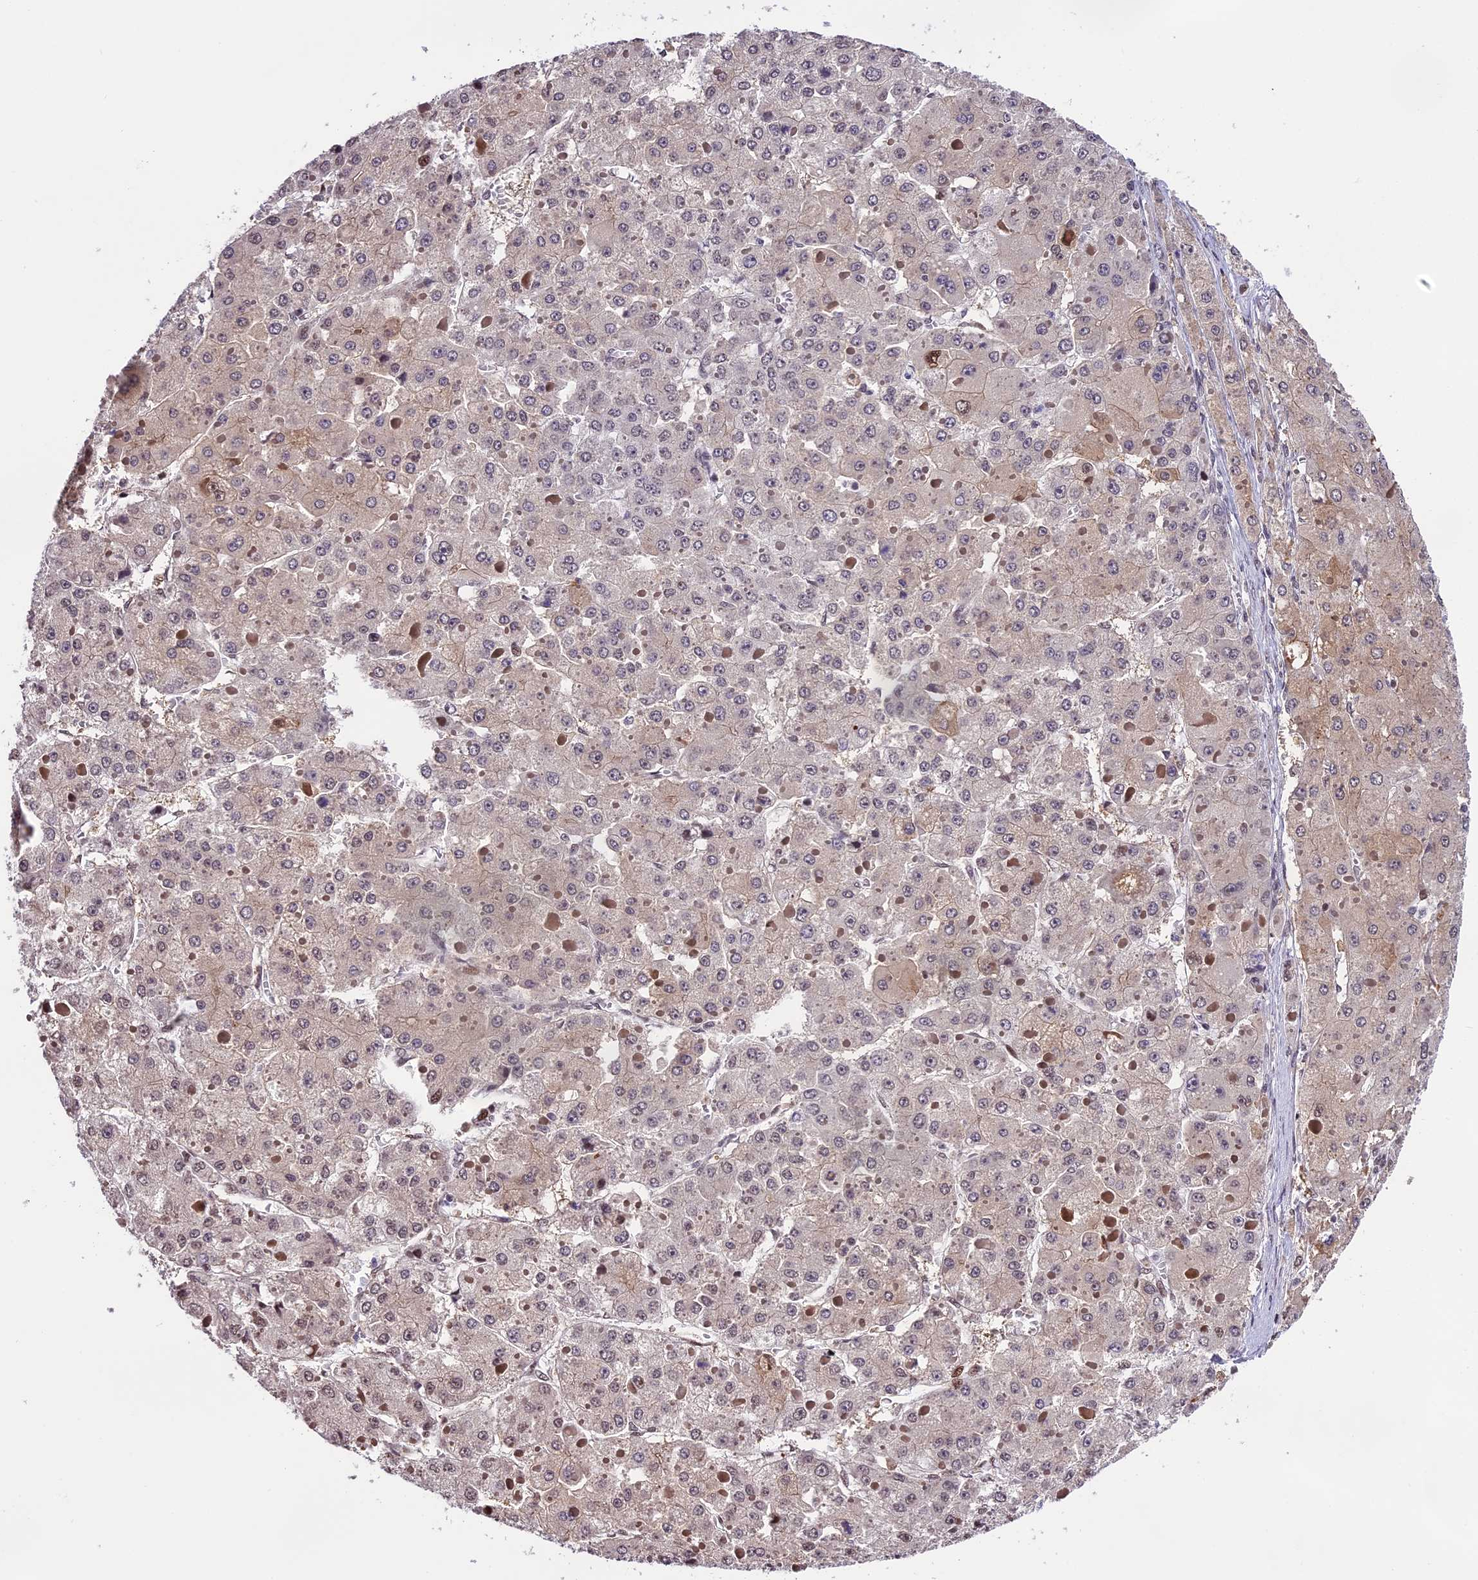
{"staining": {"intensity": "weak", "quantity": "25%-75%", "location": "cytoplasmic/membranous,nuclear"}, "tissue": "liver cancer", "cell_type": "Tumor cells", "image_type": "cancer", "snomed": [{"axis": "morphology", "description": "Carcinoma, Hepatocellular, NOS"}, {"axis": "topography", "description": "Liver"}], "caption": "Weak cytoplasmic/membranous and nuclear positivity is present in approximately 25%-75% of tumor cells in liver cancer. The staining was performed using DAB (3,3'-diaminobenzidine) to visualize the protein expression in brown, while the nuclei were stained in blue with hematoxylin (Magnification: 20x).", "gene": "POLR3E", "patient": {"sex": "female", "age": 73}}